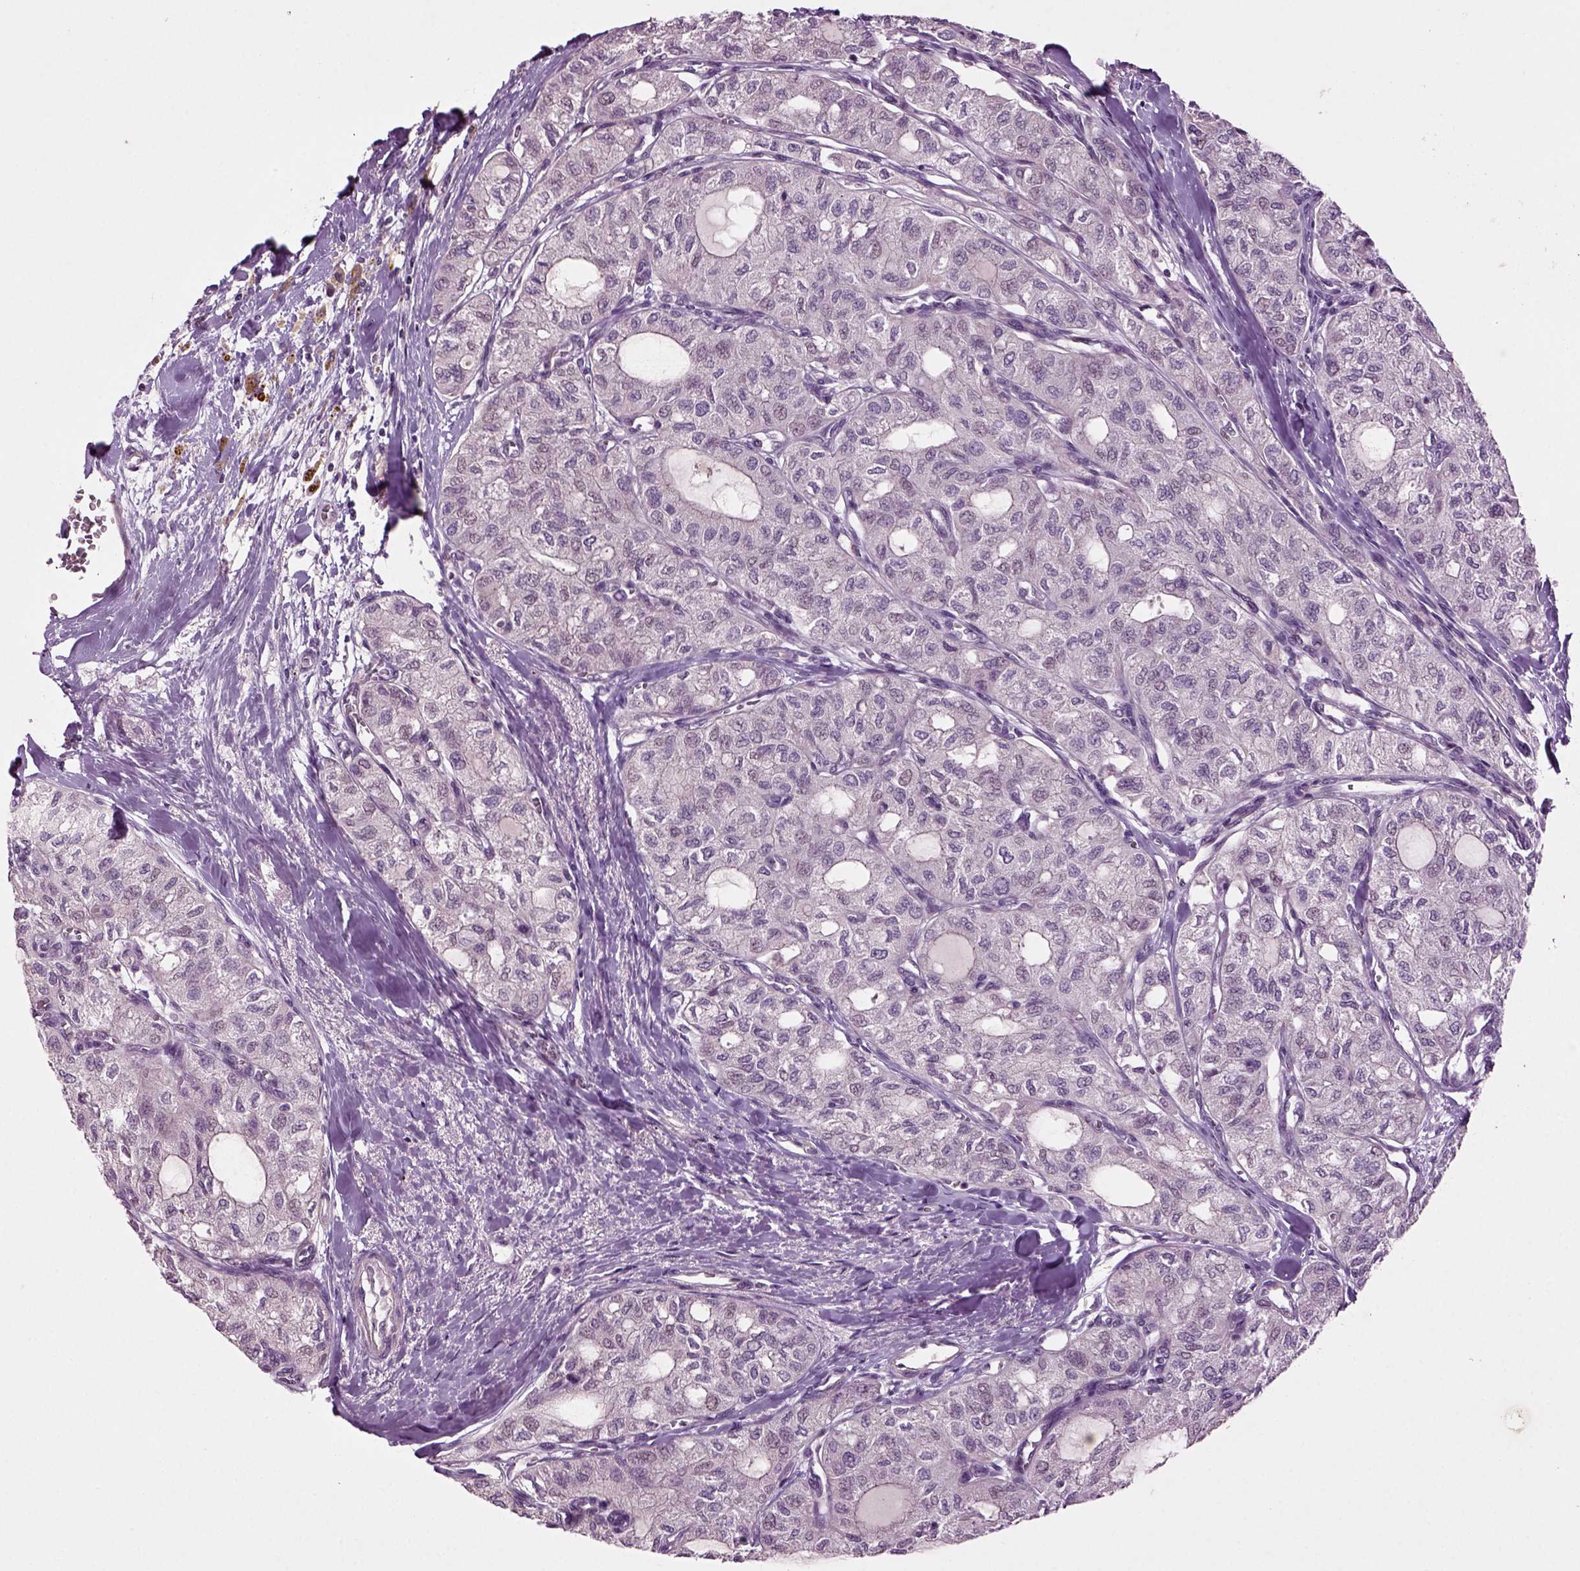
{"staining": {"intensity": "negative", "quantity": "none", "location": "none"}, "tissue": "thyroid cancer", "cell_type": "Tumor cells", "image_type": "cancer", "snomed": [{"axis": "morphology", "description": "Follicular adenoma carcinoma, NOS"}, {"axis": "topography", "description": "Thyroid gland"}], "caption": "Immunohistochemistry photomicrograph of neoplastic tissue: follicular adenoma carcinoma (thyroid) stained with DAB shows no significant protein positivity in tumor cells.", "gene": "SLC17A6", "patient": {"sex": "male", "age": 75}}